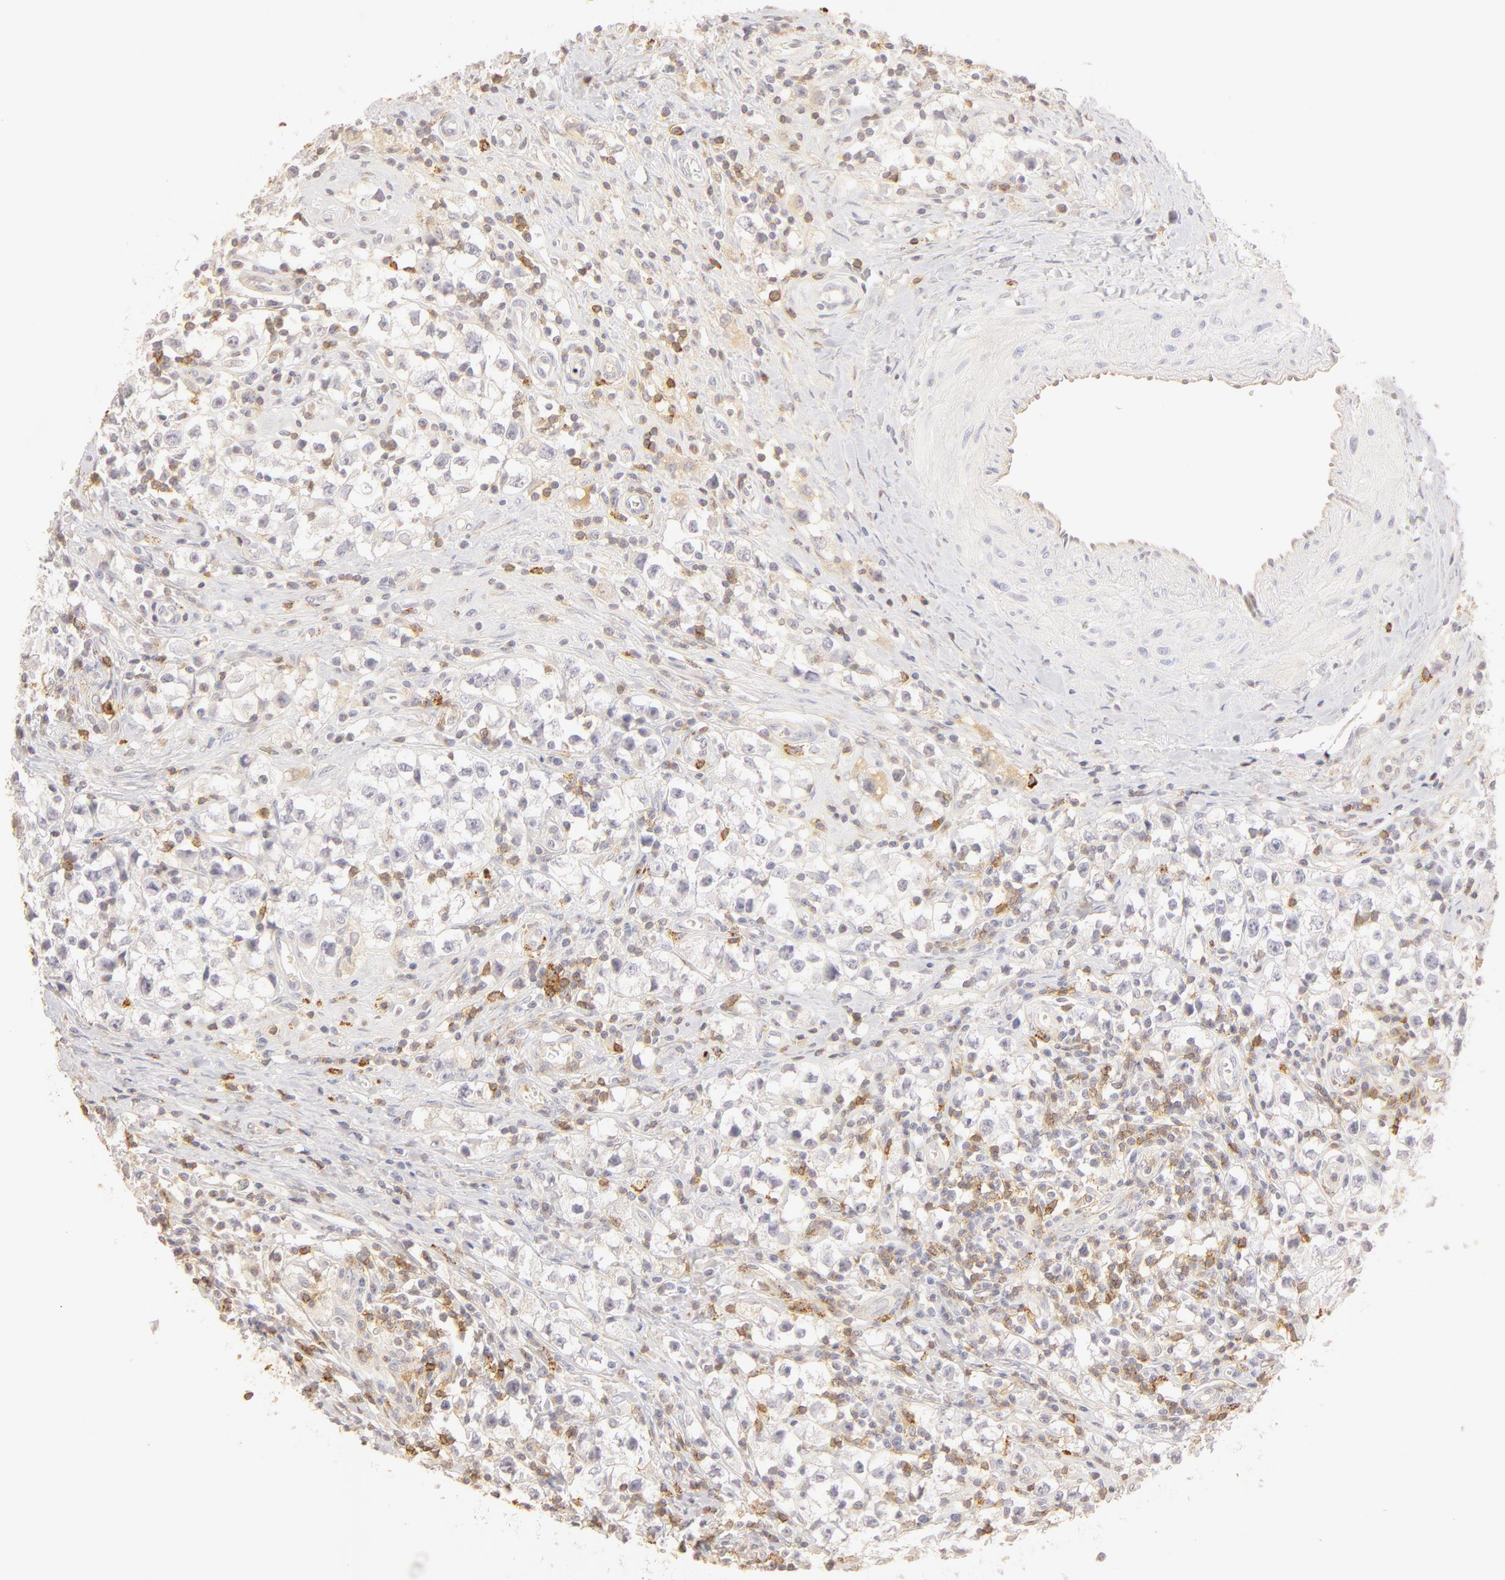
{"staining": {"intensity": "negative", "quantity": "none", "location": "none"}, "tissue": "testis cancer", "cell_type": "Tumor cells", "image_type": "cancer", "snomed": [{"axis": "morphology", "description": "Seminoma, NOS"}, {"axis": "topography", "description": "Testis"}], "caption": "There is no significant positivity in tumor cells of testis seminoma.", "gene": "C1R", "patient": {"sex": "male", "age": 35}}